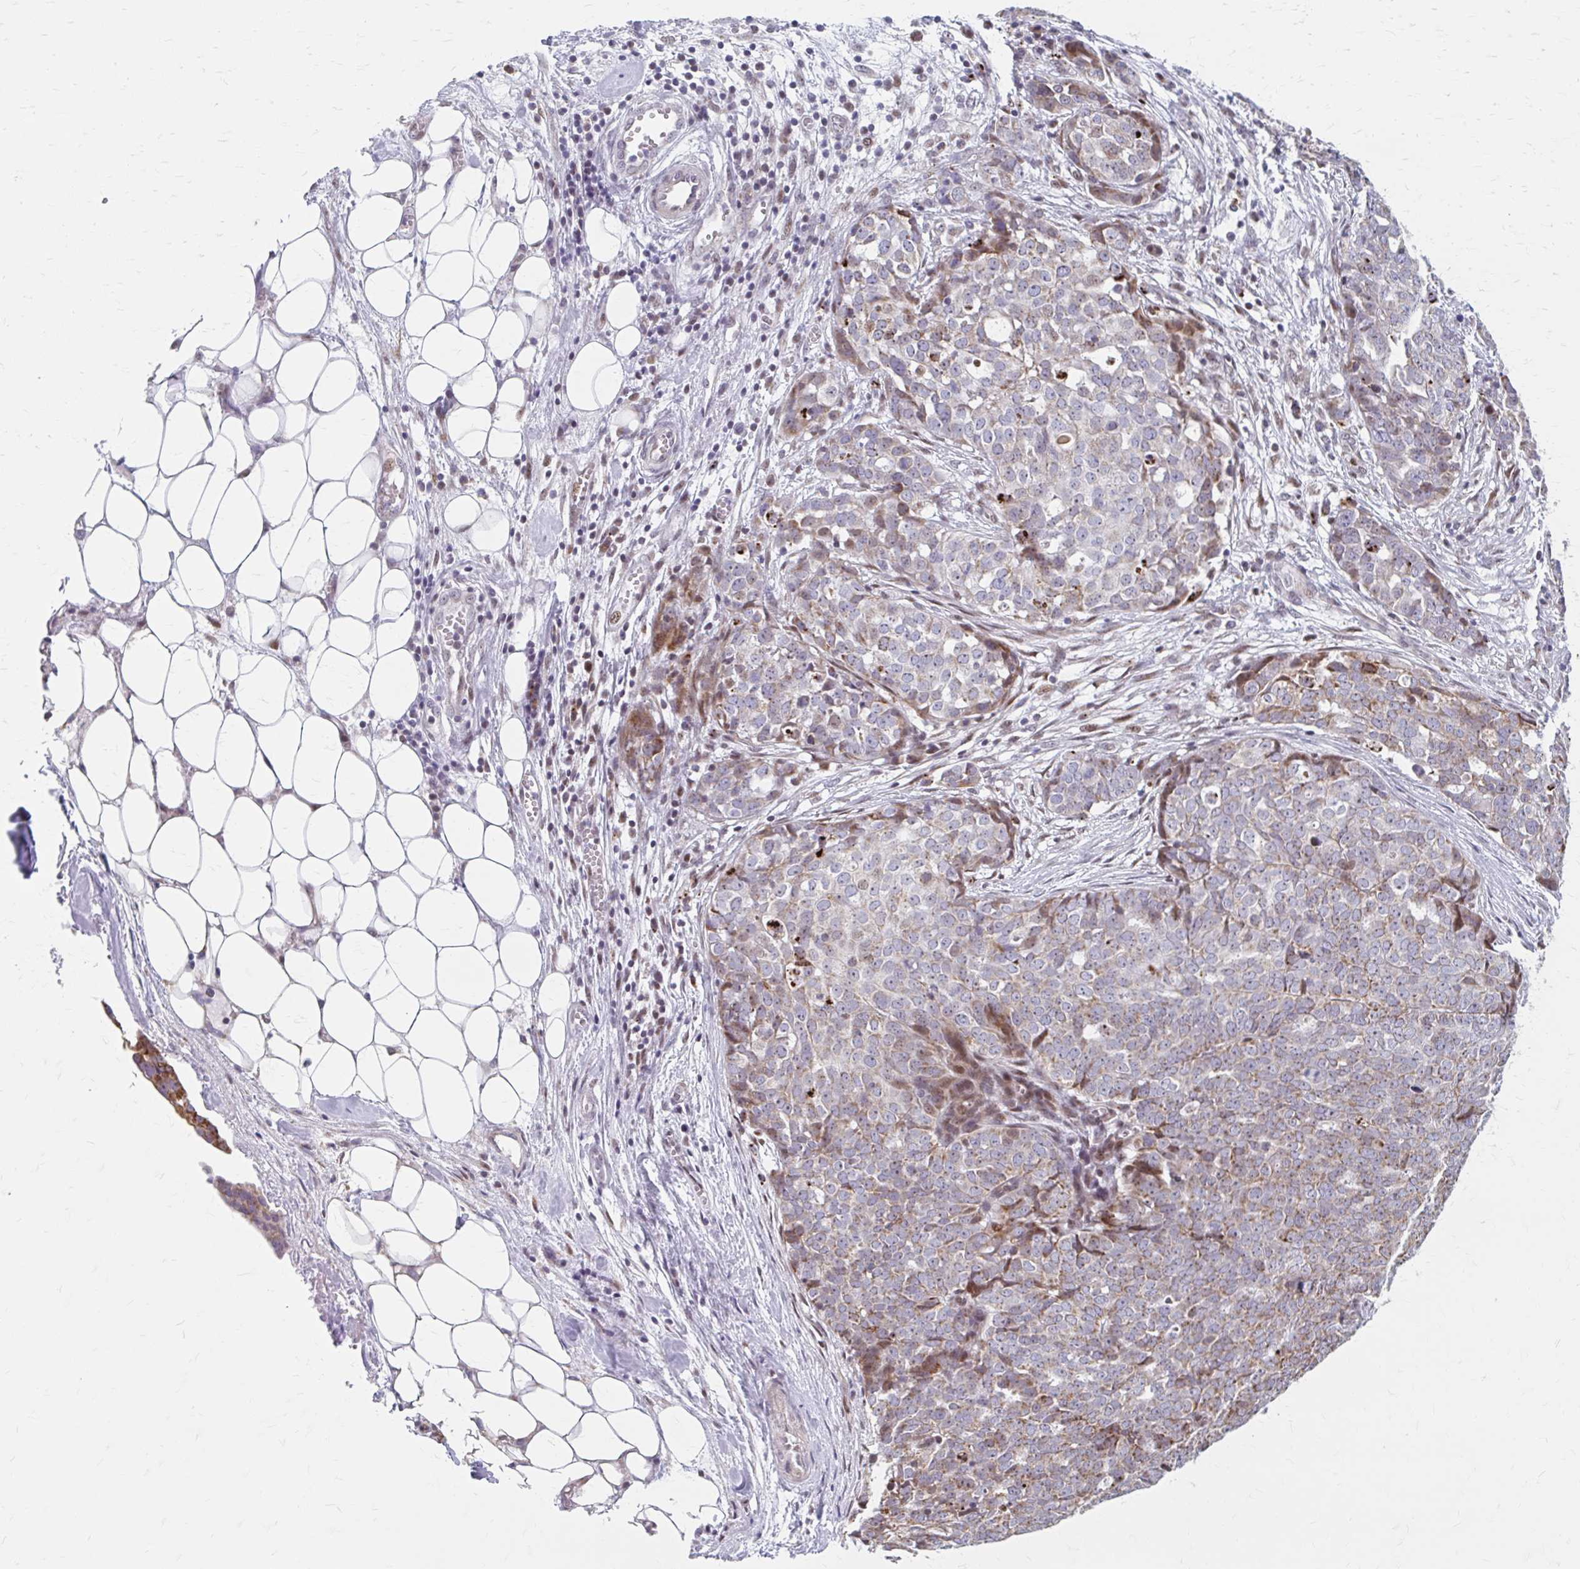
{"staining": {"intensity": "moderate", "quantity": "<25%", "location": "cytoplasmic/membranous,nuclear"}, "tissue": "ovarian cancer", "cell_type": "Tumor cells", "image_type": "cancer", "snomed": [{"axis": "morphology", "description": "Cystadenocarcinoma, serous, NOS"}, {"axis": "topography", "description": "Soft tissue"}, {"axis": "topography", "description": "Ovary"}], "caption": "Moderate cytoplasmic/membranous and nuclear positivity for a protein is present in about <25% of tumor cells of serous cystadenocarcinoma (ovarian) using immunohistochemistry (IHC).", "gene": "BEAN1", "patient": {"sex": "female", "age": 57}}